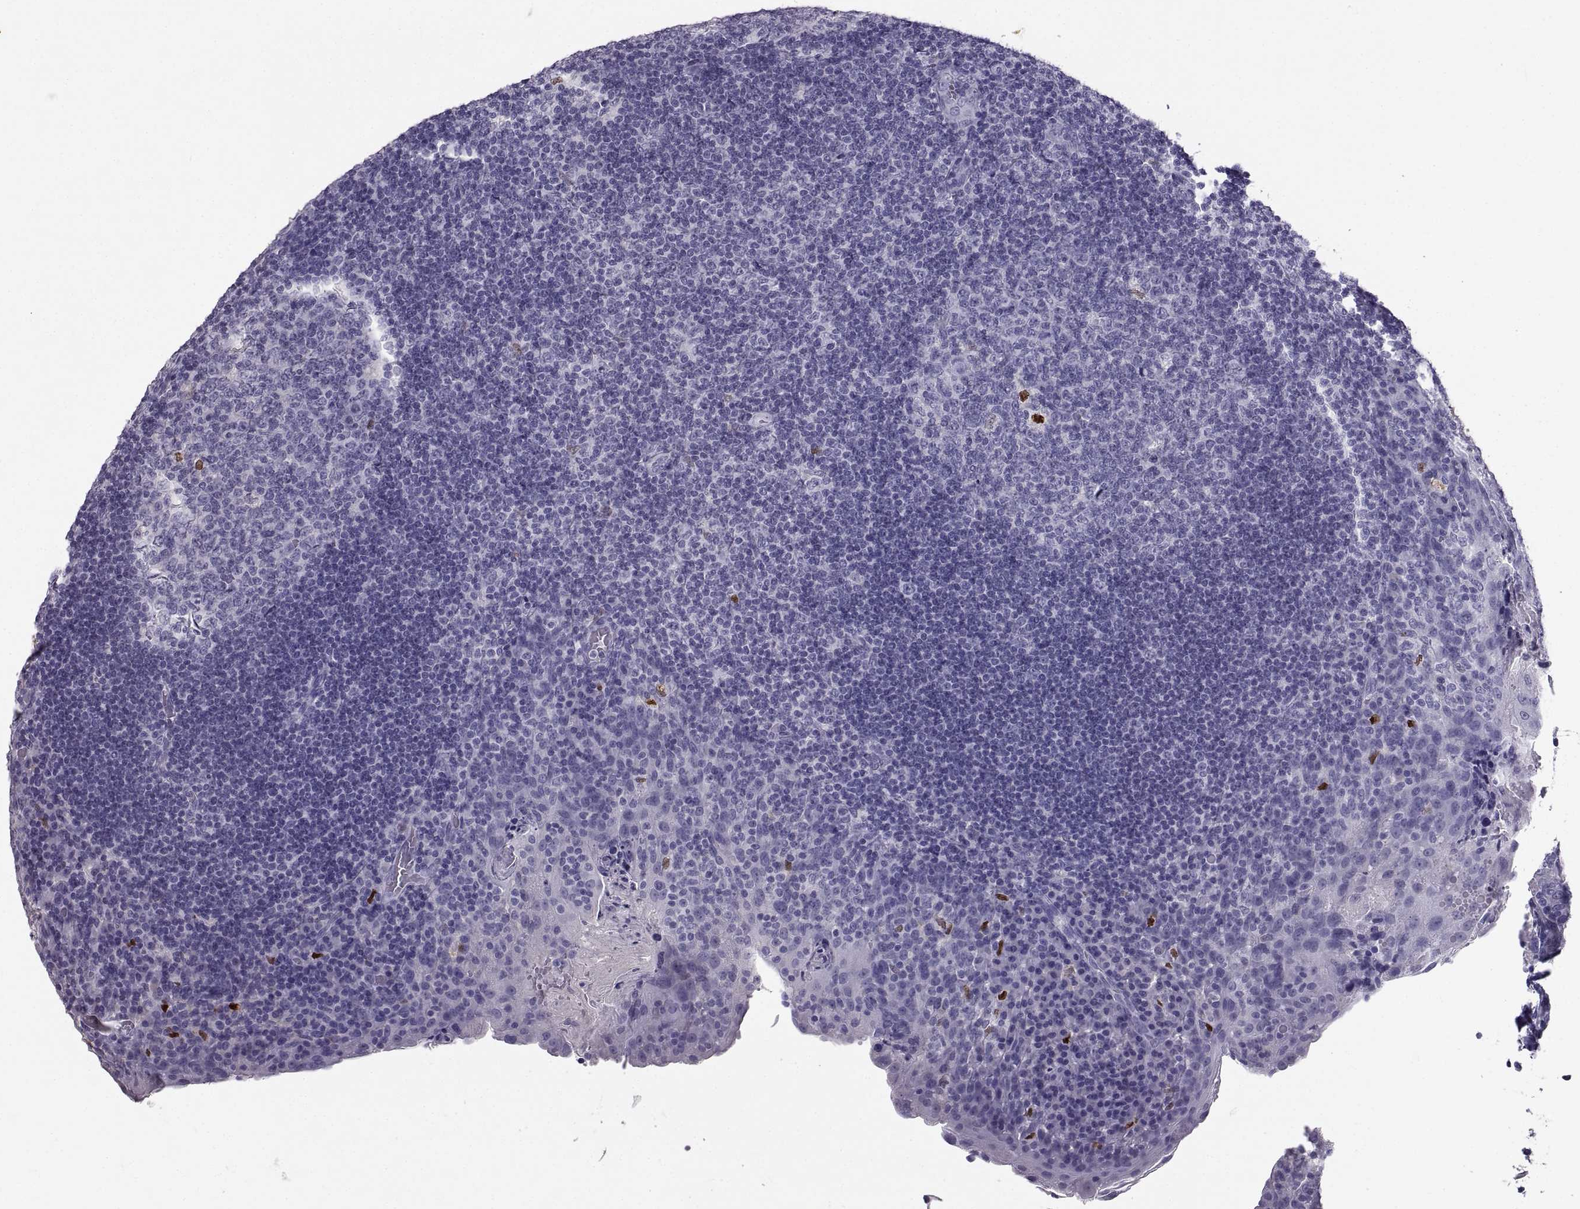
{"staining": {"intensity": "strong", "quantity": "<25%", "location": "nuclear"}, "tissue": "tonsil", "cell_type": "Germinal center cells", "image_type": "normal", "snomed": [{"axis": "morphology", "description": "Normal tissue, NOS"}, {"axis": "topography", "description": "Tonsil"}], "caption": "Immunohistochemistry (IHC) image of normal tonsil: human tonsil stained using IHC displays medium levels of strong protein expression localized specifically in the nuclear of germinal center cells, appearing as a nuclear brown color.", "gene": "SOX21", "patient": {"sex": "male", "age": 17}}